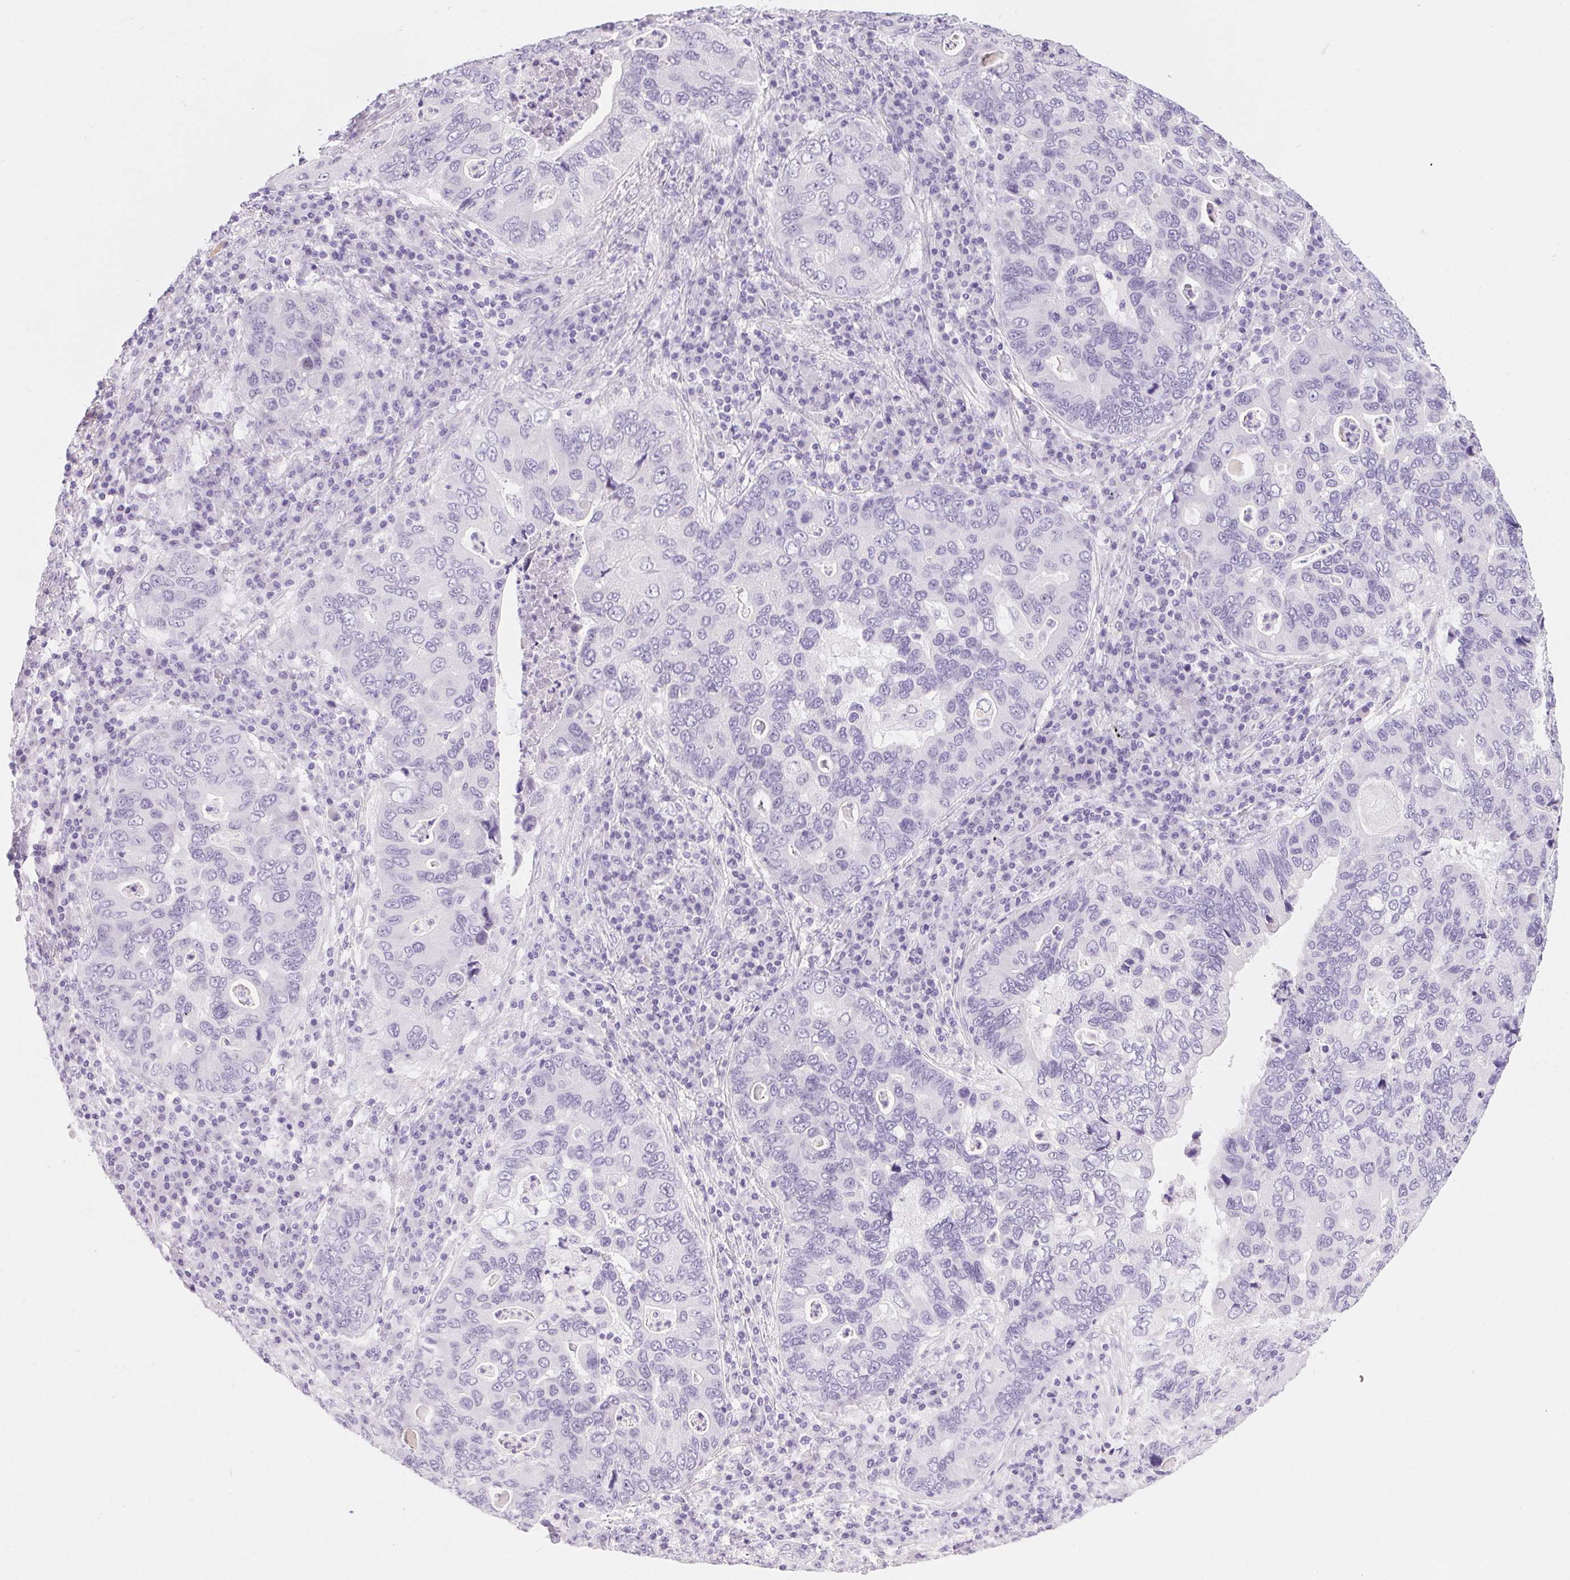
{"staining": {"intensity": "negative", "quantity": "none", "location": "none"}, "tissue": "lung cancer", "cell_type": "Tumor cells", "image_type": "cancer", "snomed": [{"axis": "morphology", "description": "Adenocarcinoma, NOS"}, {"axis": "morphology", "description": "Adenocarcinoma, metastatic, NOS"}, {"axis": "topography", "description": "Lymph node"}, {"axis": "topography", "description": "Lung"}], "caption": "Metastatic adenocarcinoma (lung) was stained to show a protein in brown. There is no significant staining in tumor cells.", "gene": "CLDN16", "patient": {"sex": "female", "age": 54}}